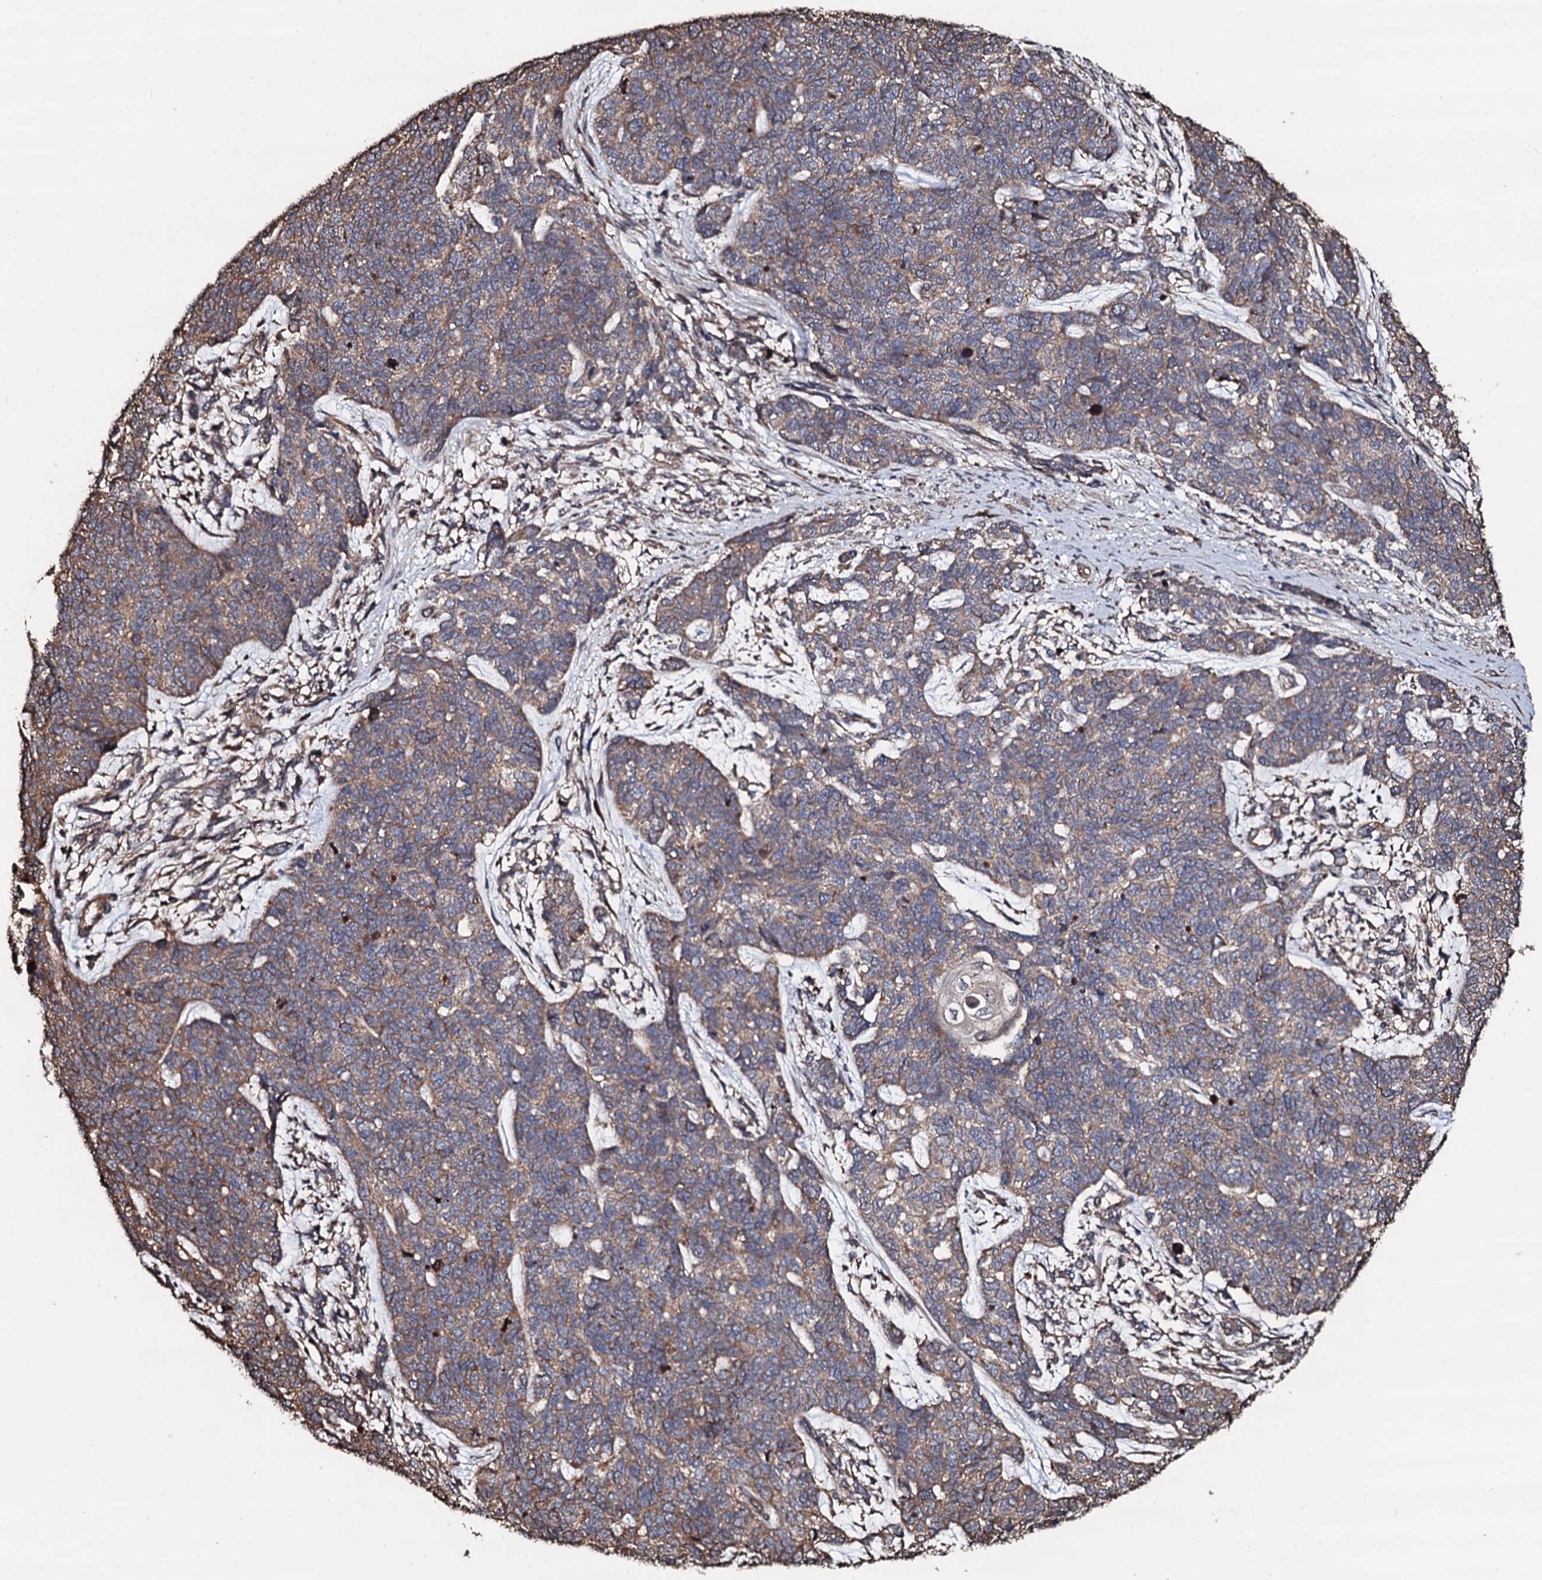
{"staining": {"intensity": "weak", "quantity": ">75%", "location": "cytoplasmic/membranous"}, "tissue": "cervical cancer", "cell_type": "Tumor cells", "image_type": "cancer", "snomed": [{"axis": "morphology", "description": "Squamous cell carcinoma, NOS"}, {"axis": "topography", "description": "Cervix"}], "caption": "Cervical squamous cell carcinoma stained with DAB (3,3'-diaminobenzidine) immunohistochemistry (IHC) exhibits low levels of weak cytoplasmic/membranous expression in about >75% of tumor cells.", "gene": "CKAP5", "patient": {"sex": "female", "age": 63}}